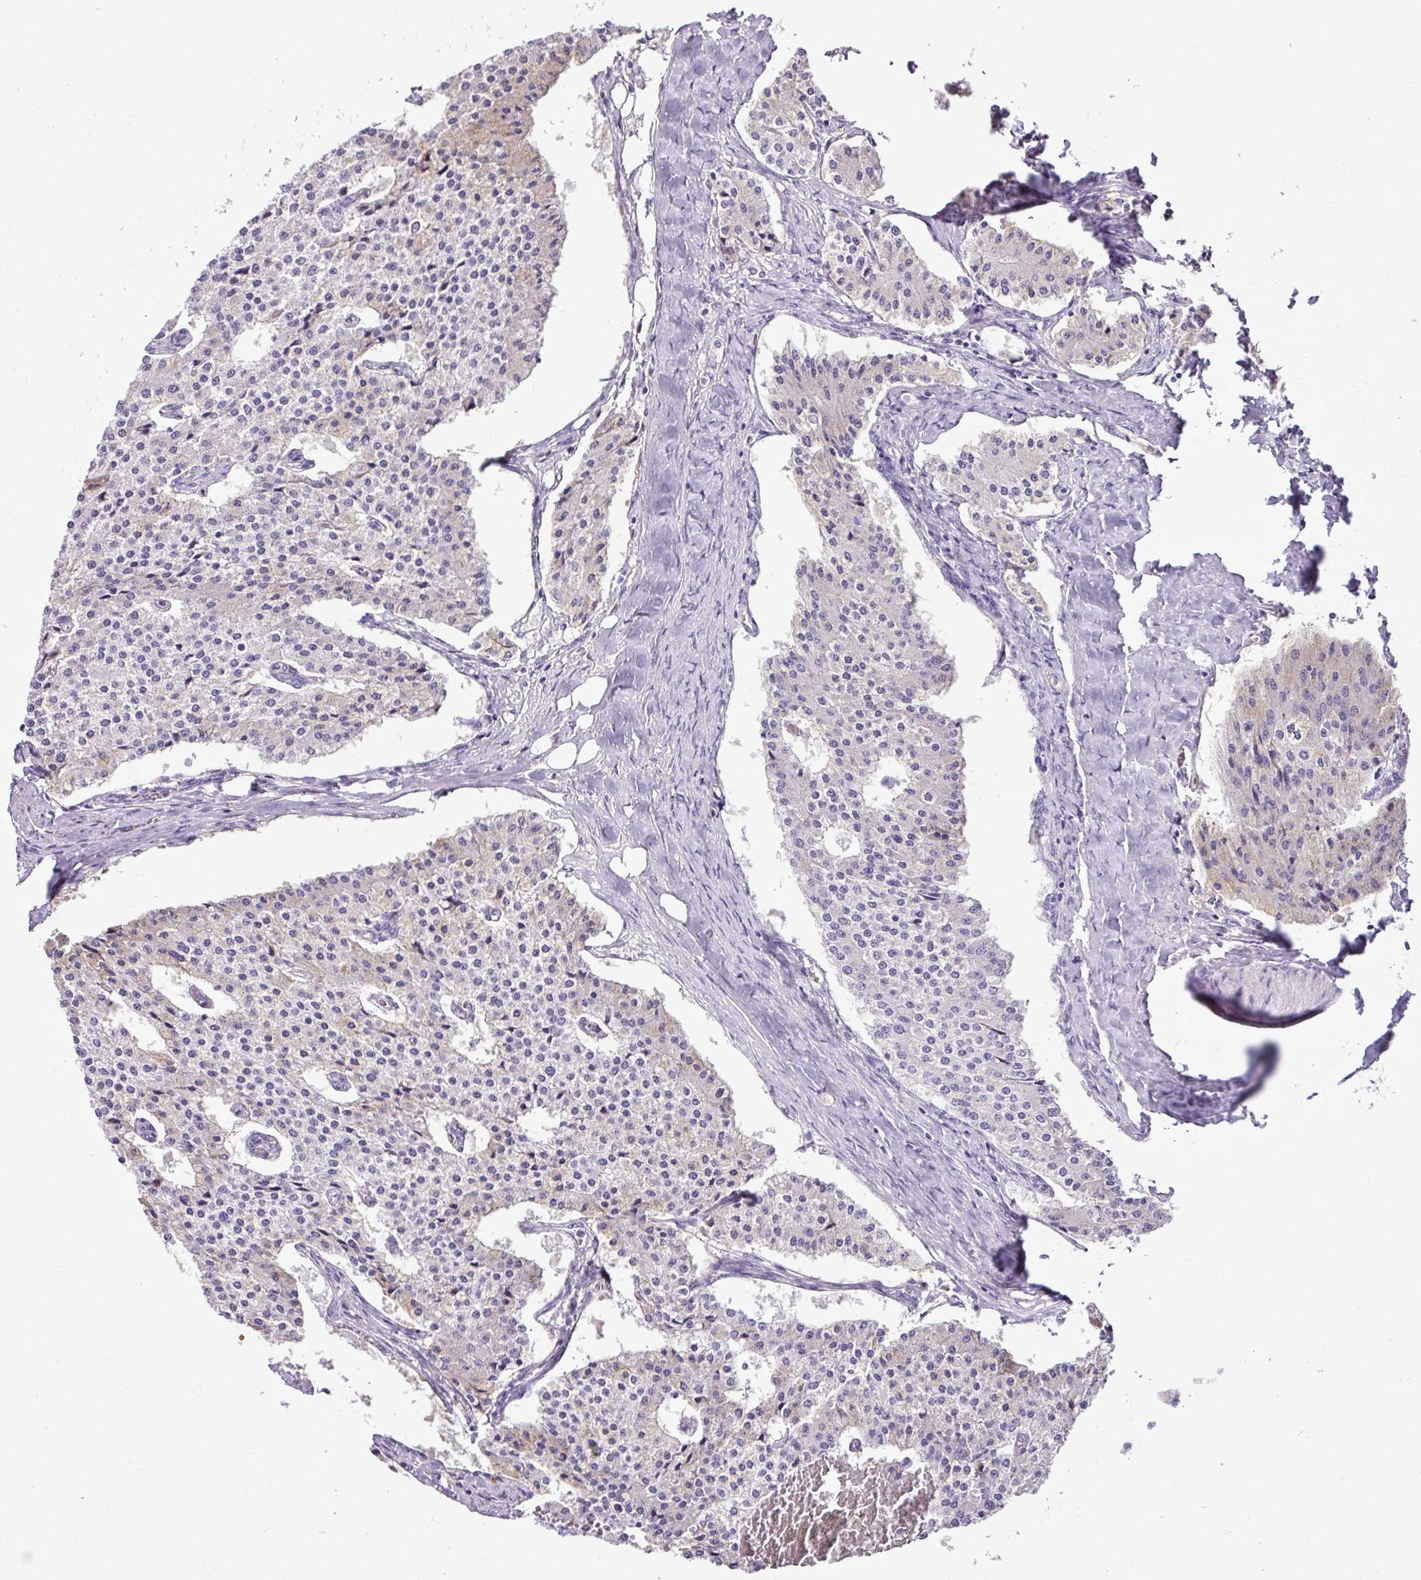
{"staining": {"intensity": "weak", "quantity": "<25%", "location": "cytoplasmic/membranous"}, "tissue": "carcinoid", "cell_type": "Tumor cells", "image_type": "cancer", "snomed": [{"axis": "morphology", "description": "Carcinoid, malignant, NOS"}, {"axis": "topography", "description": "Colon"}], "caption": "This is a image of immunohistochemistry (IHC) staining of malignant carcinoid, which shows no expression in tumor cells.", "gene": "PGAP4", "patient": {"sex": "female", "age": 52}}